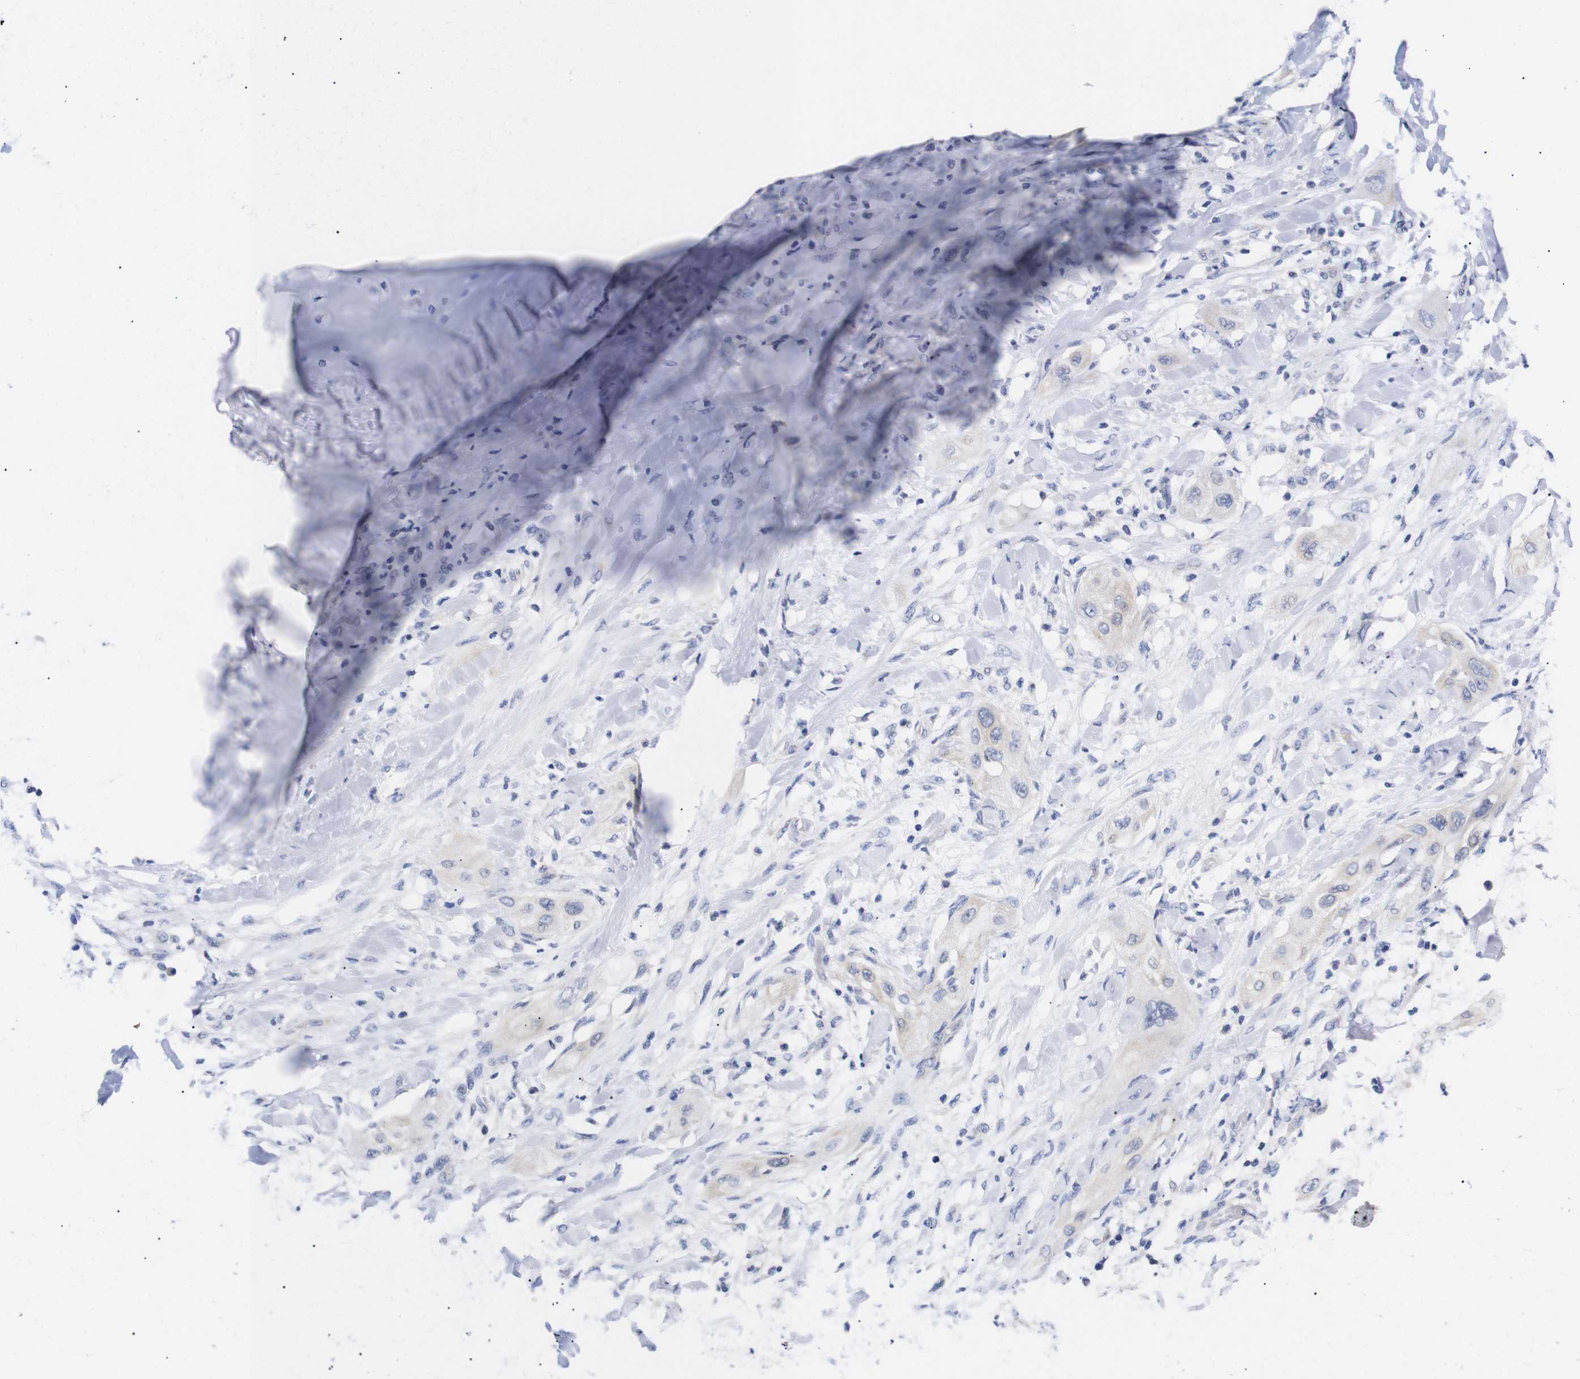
{"staining": {"intensity": "negative", "quantity": "none", "location": "none"}, "tissue": "lung cancer", "cell_type": "Tumor cells", "image_type": "cancer", "snomed": [{"axis": "morphology", "description": "Squamous cell carcinoma, NOS"}, {"axis": "topography", "description": "Lung"}], "caption": "A photomicrograph of lung cancer stained for a protein demonstrates no brown staining in tumor cells.", "gene": "OPN3", "patient": {"sex": "female", "age": 47}}